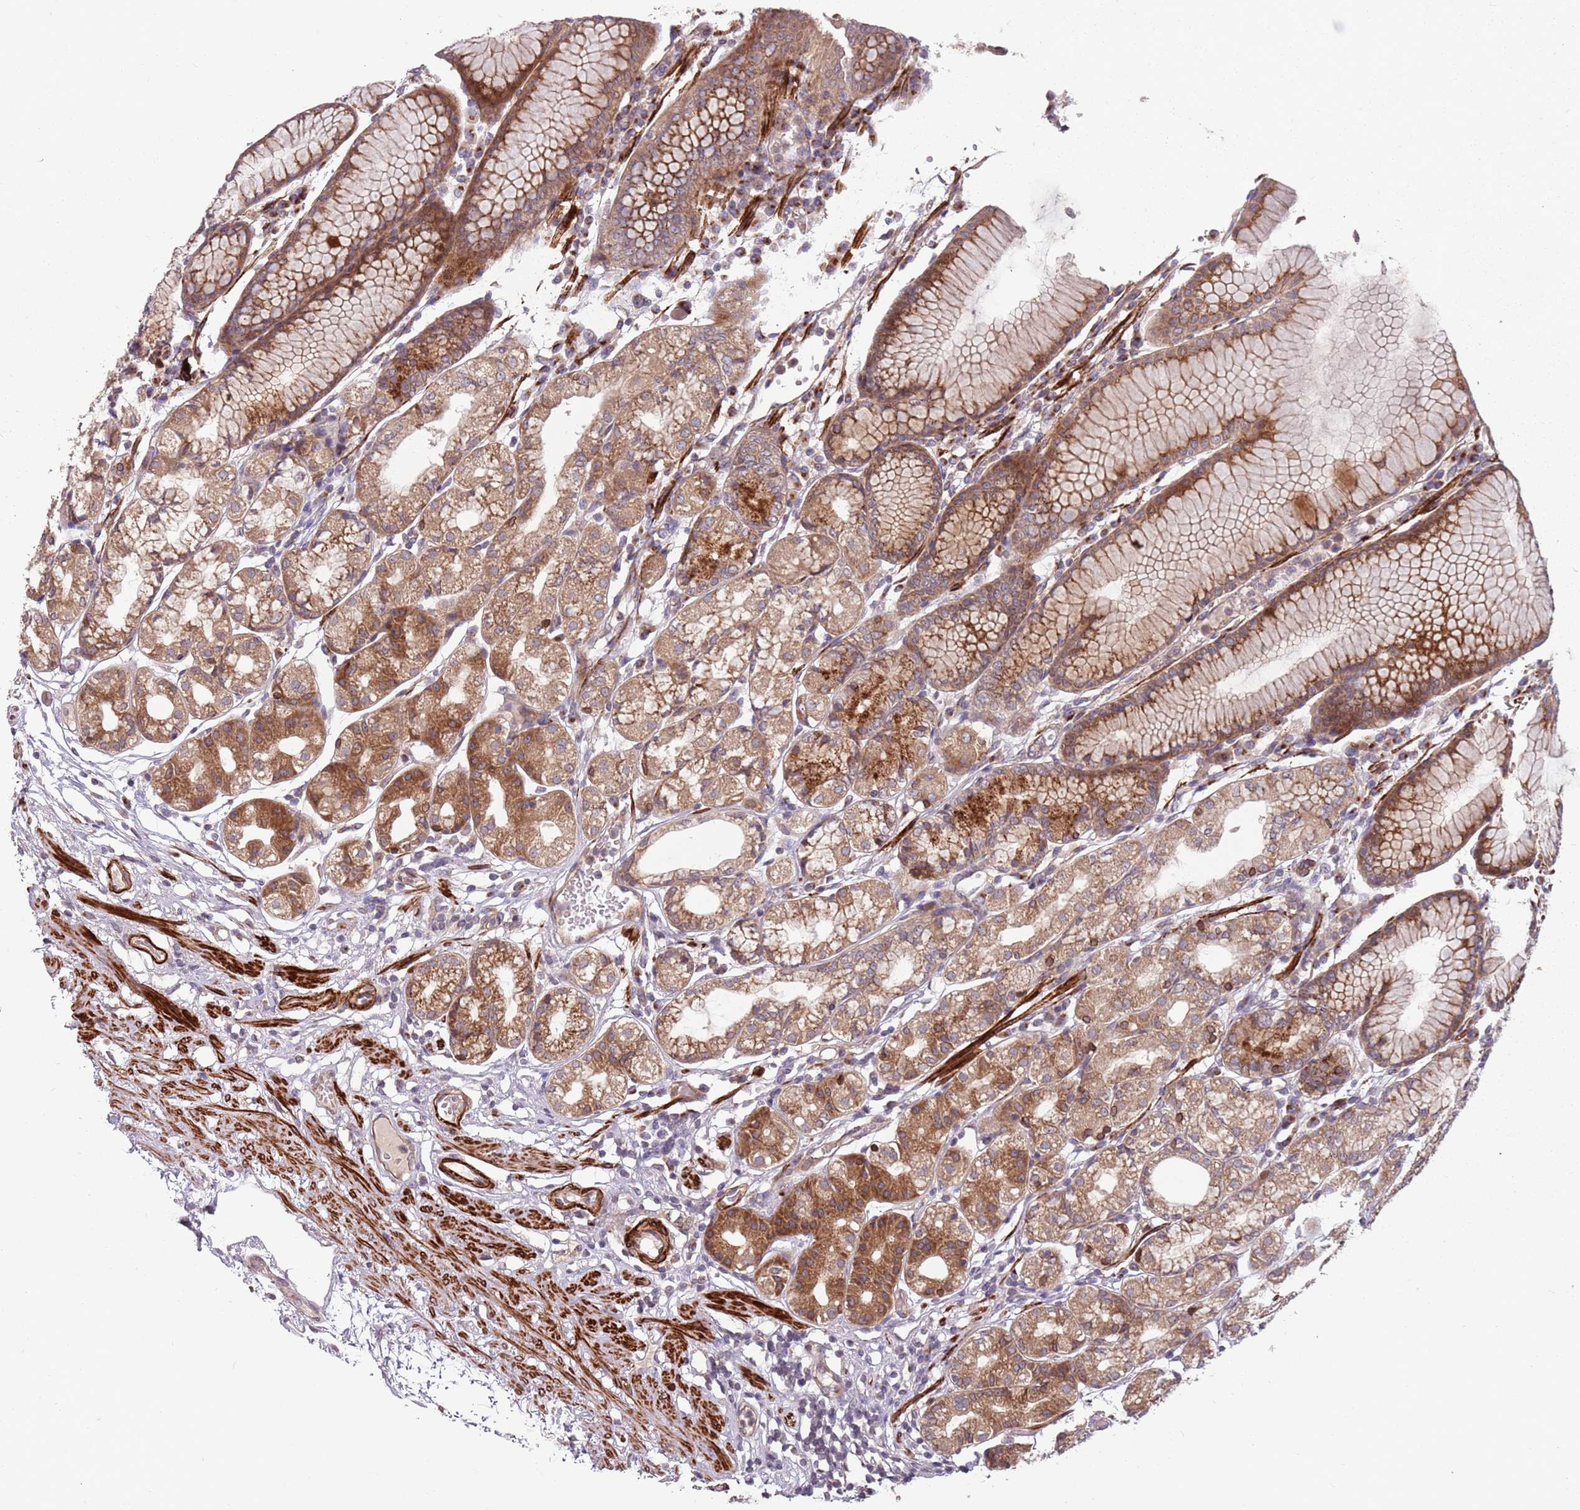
{"staining": {"intensity": "strong", "quantity": ">75%", "location": "cytoplasmic/membranous"}, "tissue": "stomach", "cell_type": "Glandular cells", "image_type": "normal", "snomed": [{"axis": "morphology", "description": "Normal tissue, NOS"}, {"axis": "topography", "description": "Stomach"}], "caption": "Brown immunohistochemical staining in unremarkable stomach demonstrates strong cytoplasmic/membranous expression in about >75% of glandular cells. Using DAB (3,3'-diaminobenzidine) (brown) and hematoxylin (blue) stains, captured at high magnification using brightfield microscopy.", "gene": "PLD6", "patient": {"sex": "female", "age": 57}}